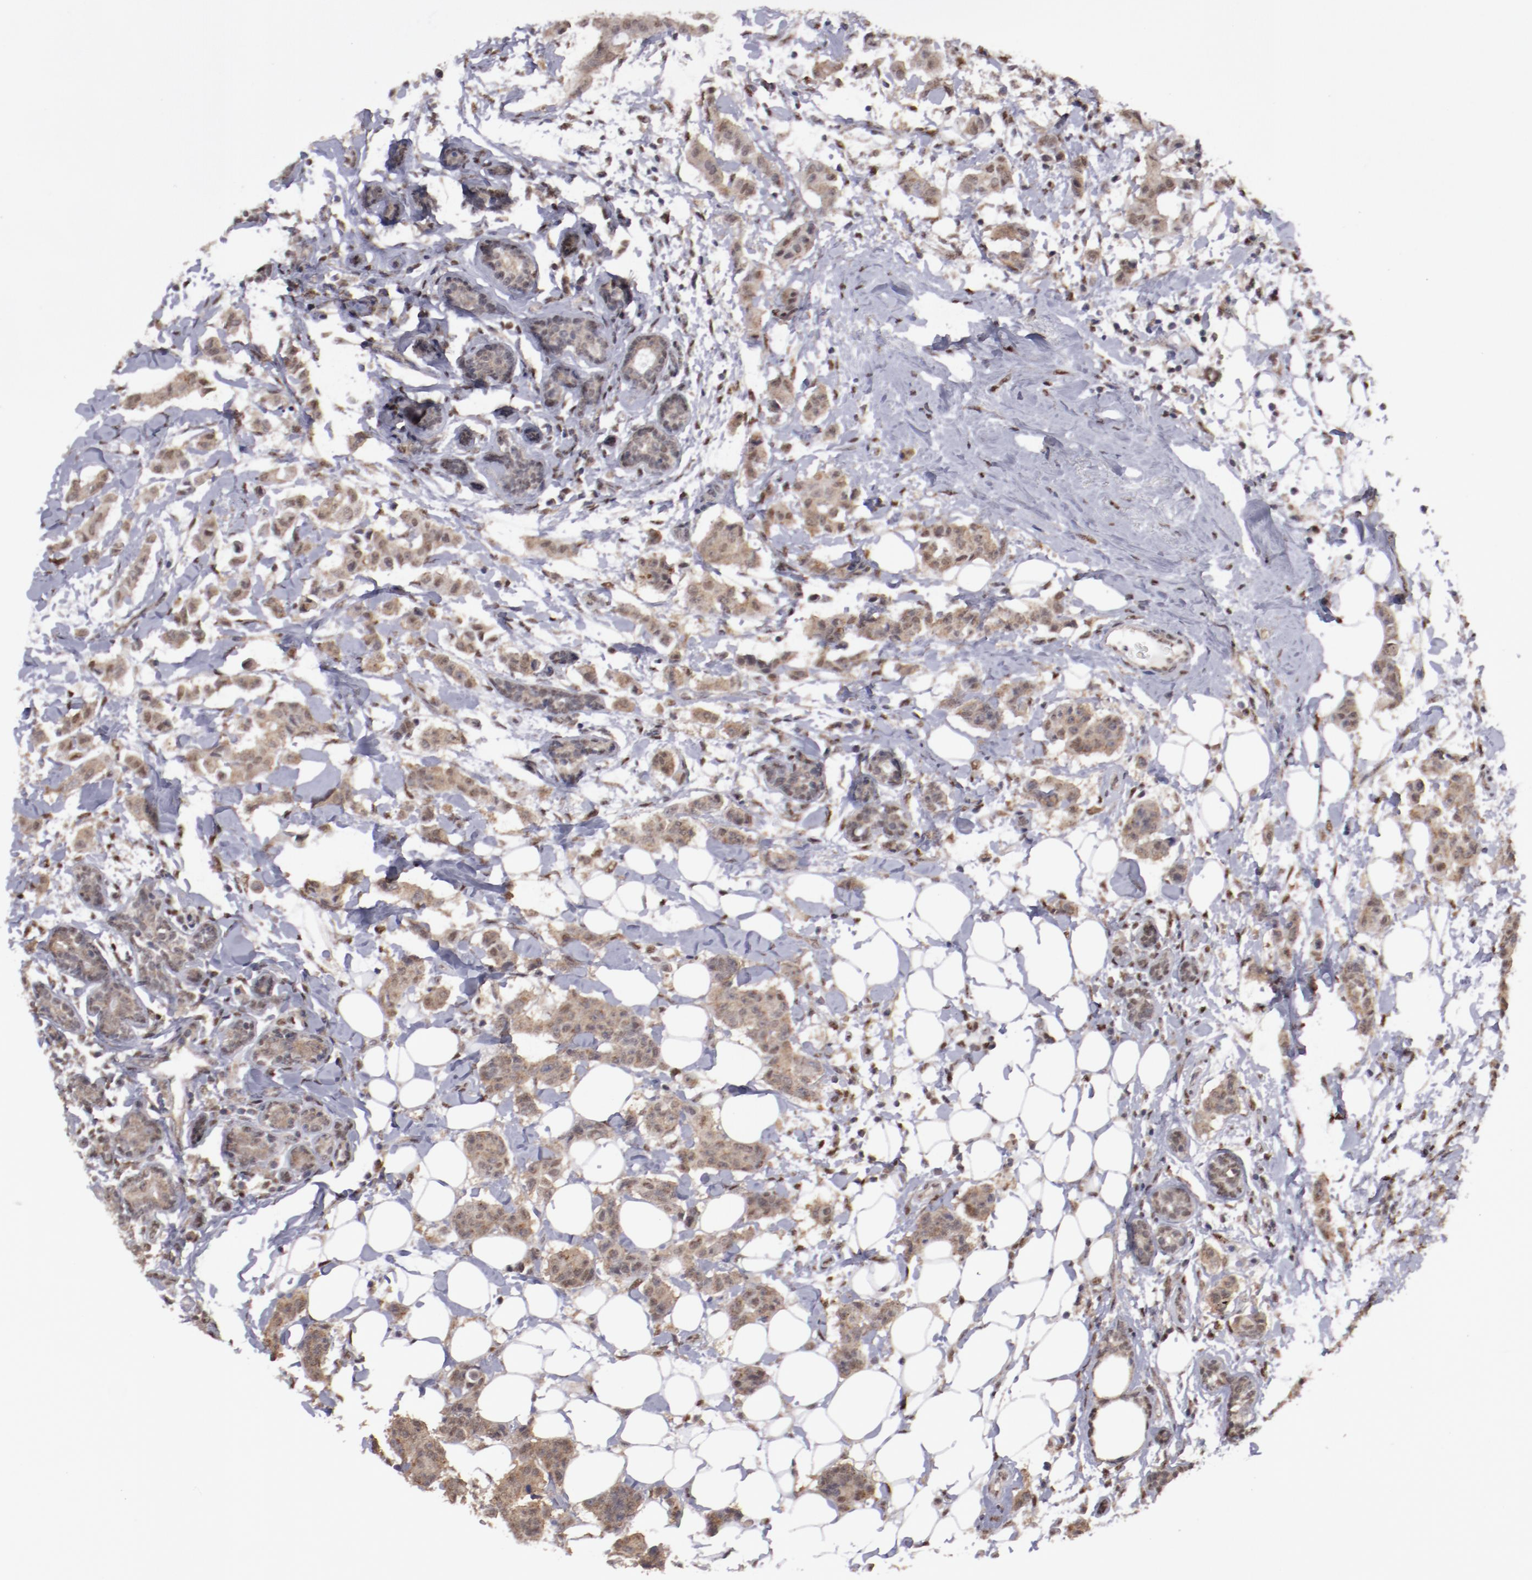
{"staining": {"intensity": "weak", "quantity": ">75%", "location": "cytoplasmic/membranous,nuclear"}, "tissue": "breast cancer", "cell_type": "Tumor cells", "image_type": "cancer", "snomed": [{"axis": "morphology", "description": "Duct carcinoma"}, {"axis": "topography", "description": "Breast"}], "caption": "Breast cancer (intraductal carcinoma) stained with a protein marker displays weak staining in tumor cells.", "gene": "ARNT", "patient": {"sex": "female", "age": 40}}